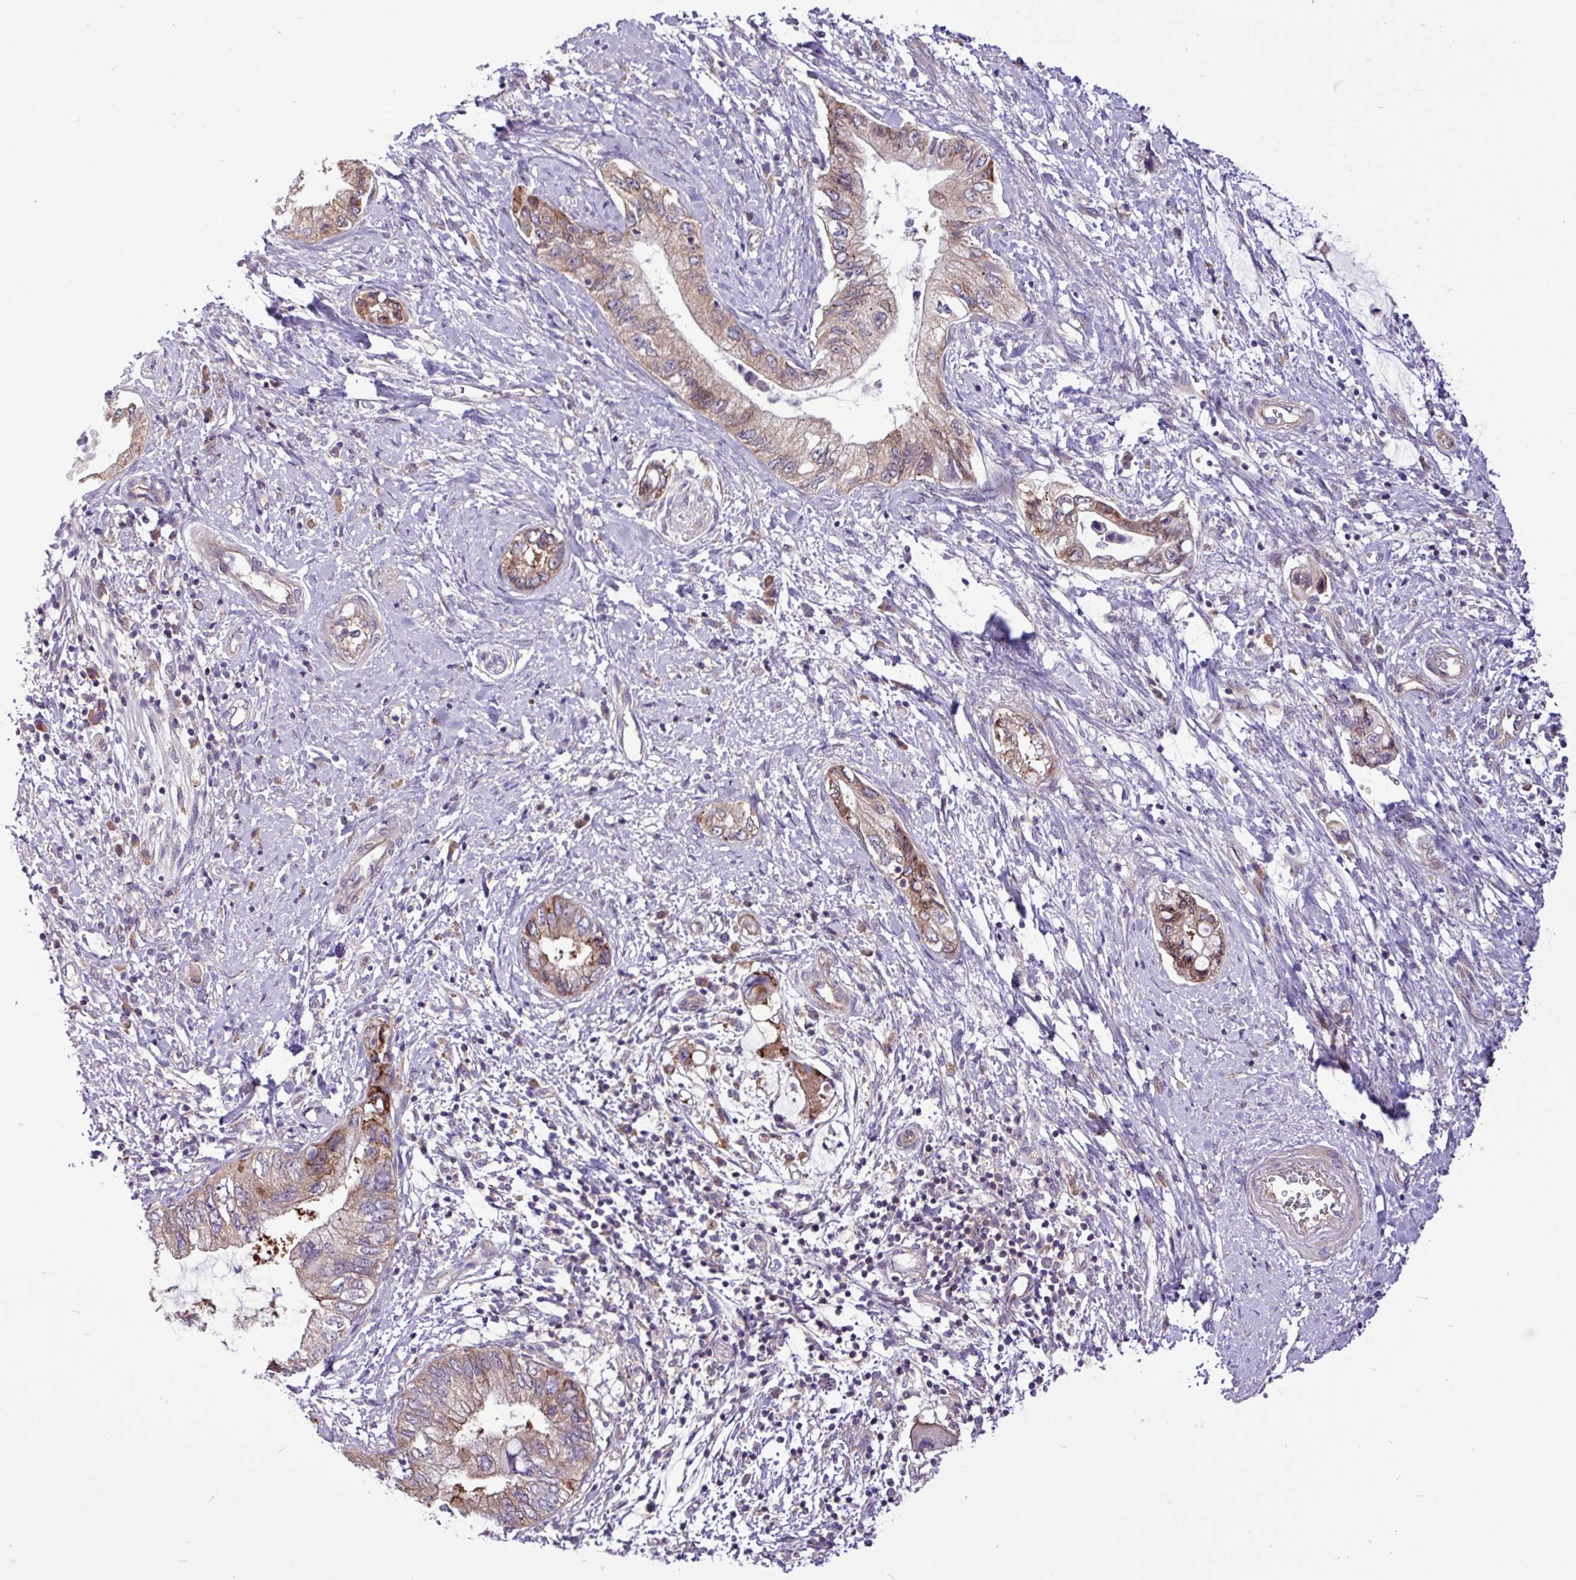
{"staining": {"intensity": "moderate", "quantity": ">75%", "location": "cytoplasmic/membranous"}, "tissue": "pancreatic cancer", "cell_type": "Tumor cells", "image_type": "cancer", "snomed": [{"axis": "morphology", "description": "Adenocarcinoma, NOS"}, {"axis": "topography", "description": "Pancreas"}], "caption": "Brown immunohistochemical staining in human pancreatic cancer exhibits moderate cytoplasmic/membranous expression in approximately >75% of tumor cells.", "gene": "MROH2A", "patient": {"sex": "female", "age": 73}}